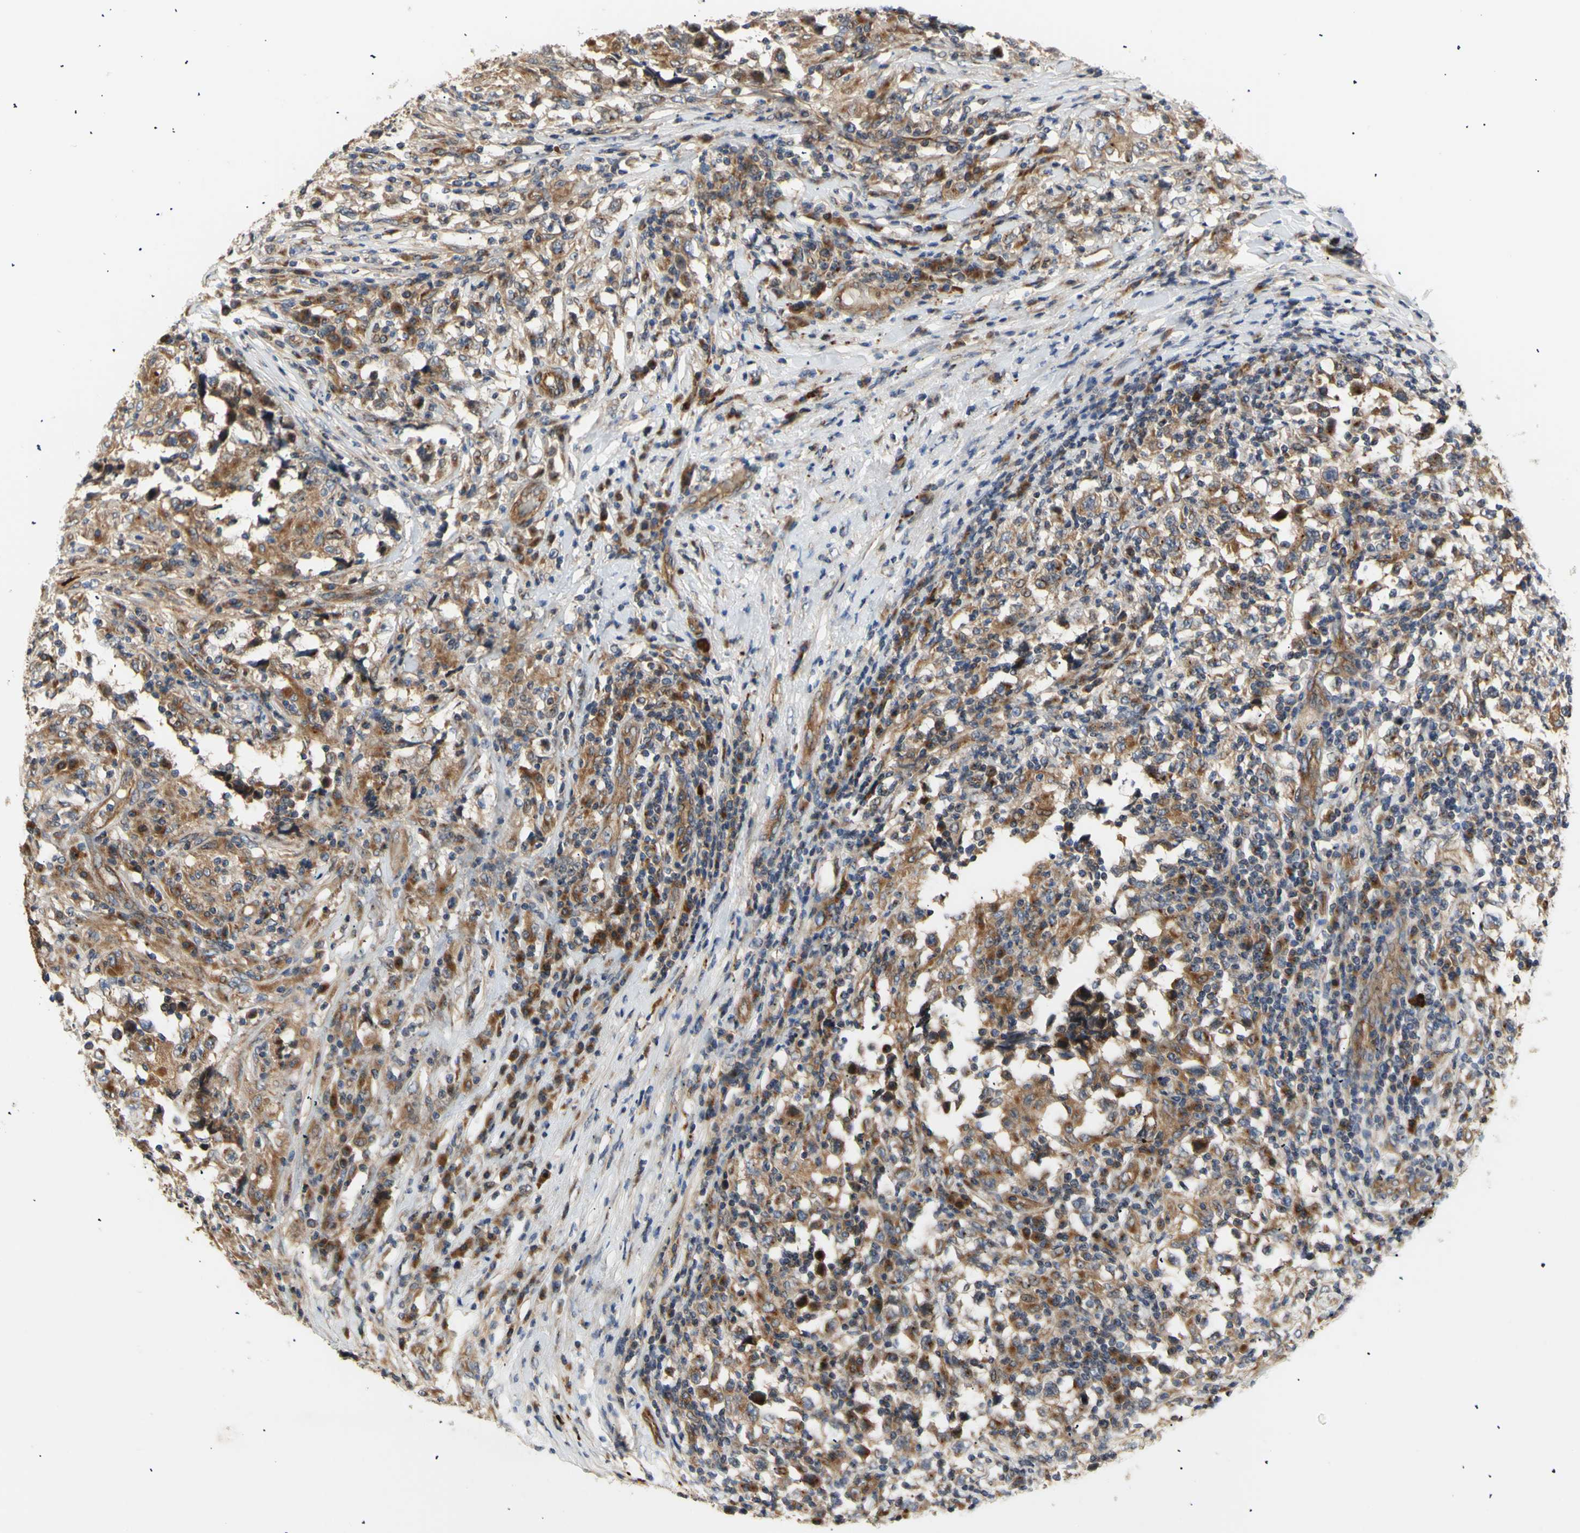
{"staining": {"intensity": "weak", "quantity": ">75%", "location": "cytoplasmic/membranous"}, "tissue": "testis cancer", "cell_type": "Tumor cells", "image_type": "cancer", "snomed": [{"axis": "morphology", "description": "Carcinoma, Embryonal, NOS"}, {"axis": "topography", "description": "Testis"}], "caption": "Human testis cancer stained for a protein (brown) exhibits weak cytoplasmic/membranous positive positivity in approximately >75% of tumor cells.", "gene": "TUBG2", "patient": {"sex": "male", "age": 21}}